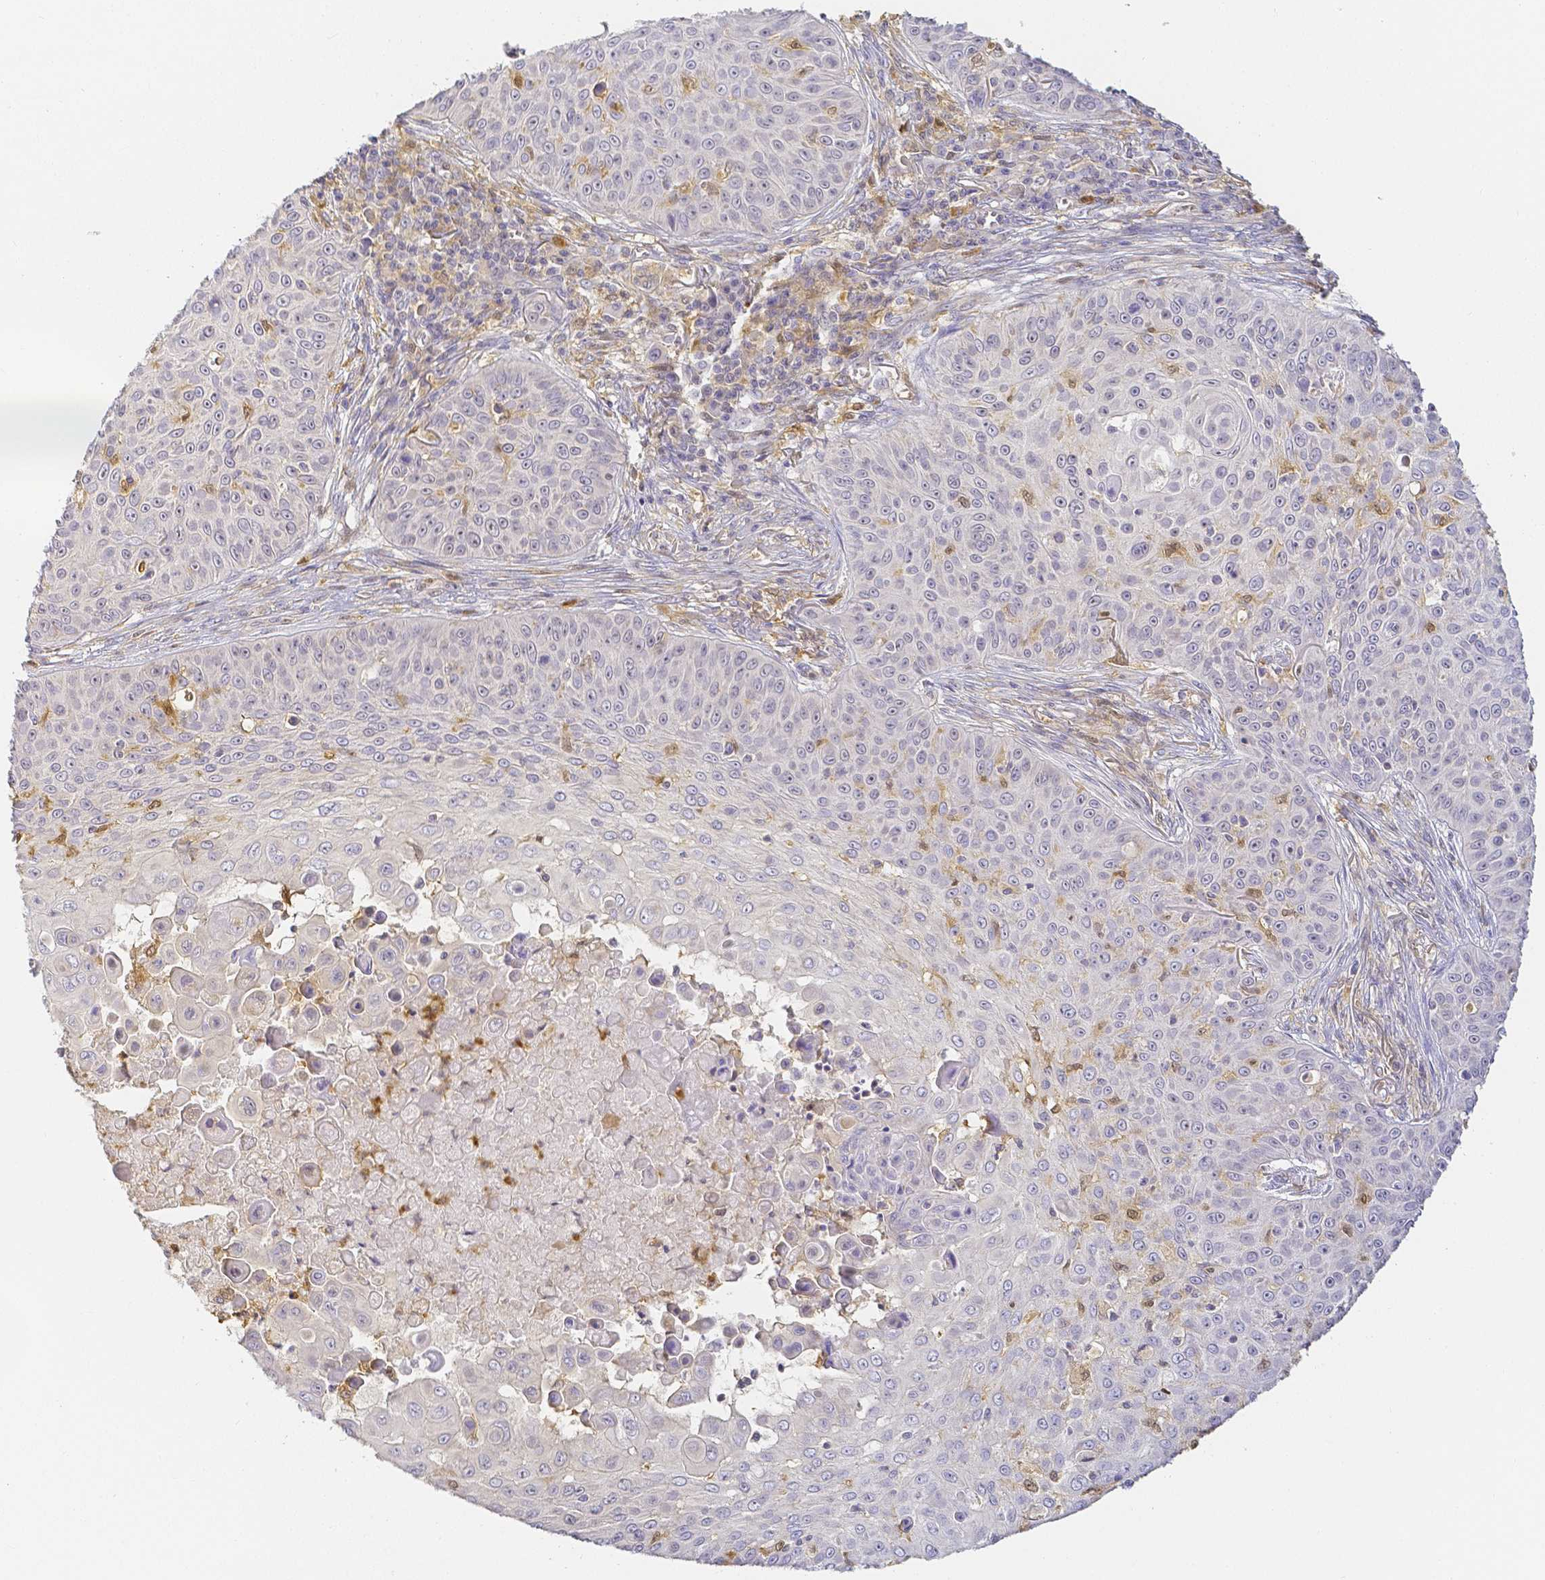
{"staining": {"intensity": "negative", "quantity": "none", "location": "none"}, "tissue": "skin cancer", "cell_type": "Tumor cells", "image_type": "cancer", "snomed": [{"axis": "morphology", "description": "Squamous cell carcinoma, NOS"}, {"axis": "topography", "description": "Skin"}], "caption": "Immunohistochemical staining of skin cancer (squamous cell carcinoma) reveals no significant positivity in tumor cells.", "gene": "KCNH1", "patient": {"sex": "male", "age": 82}}